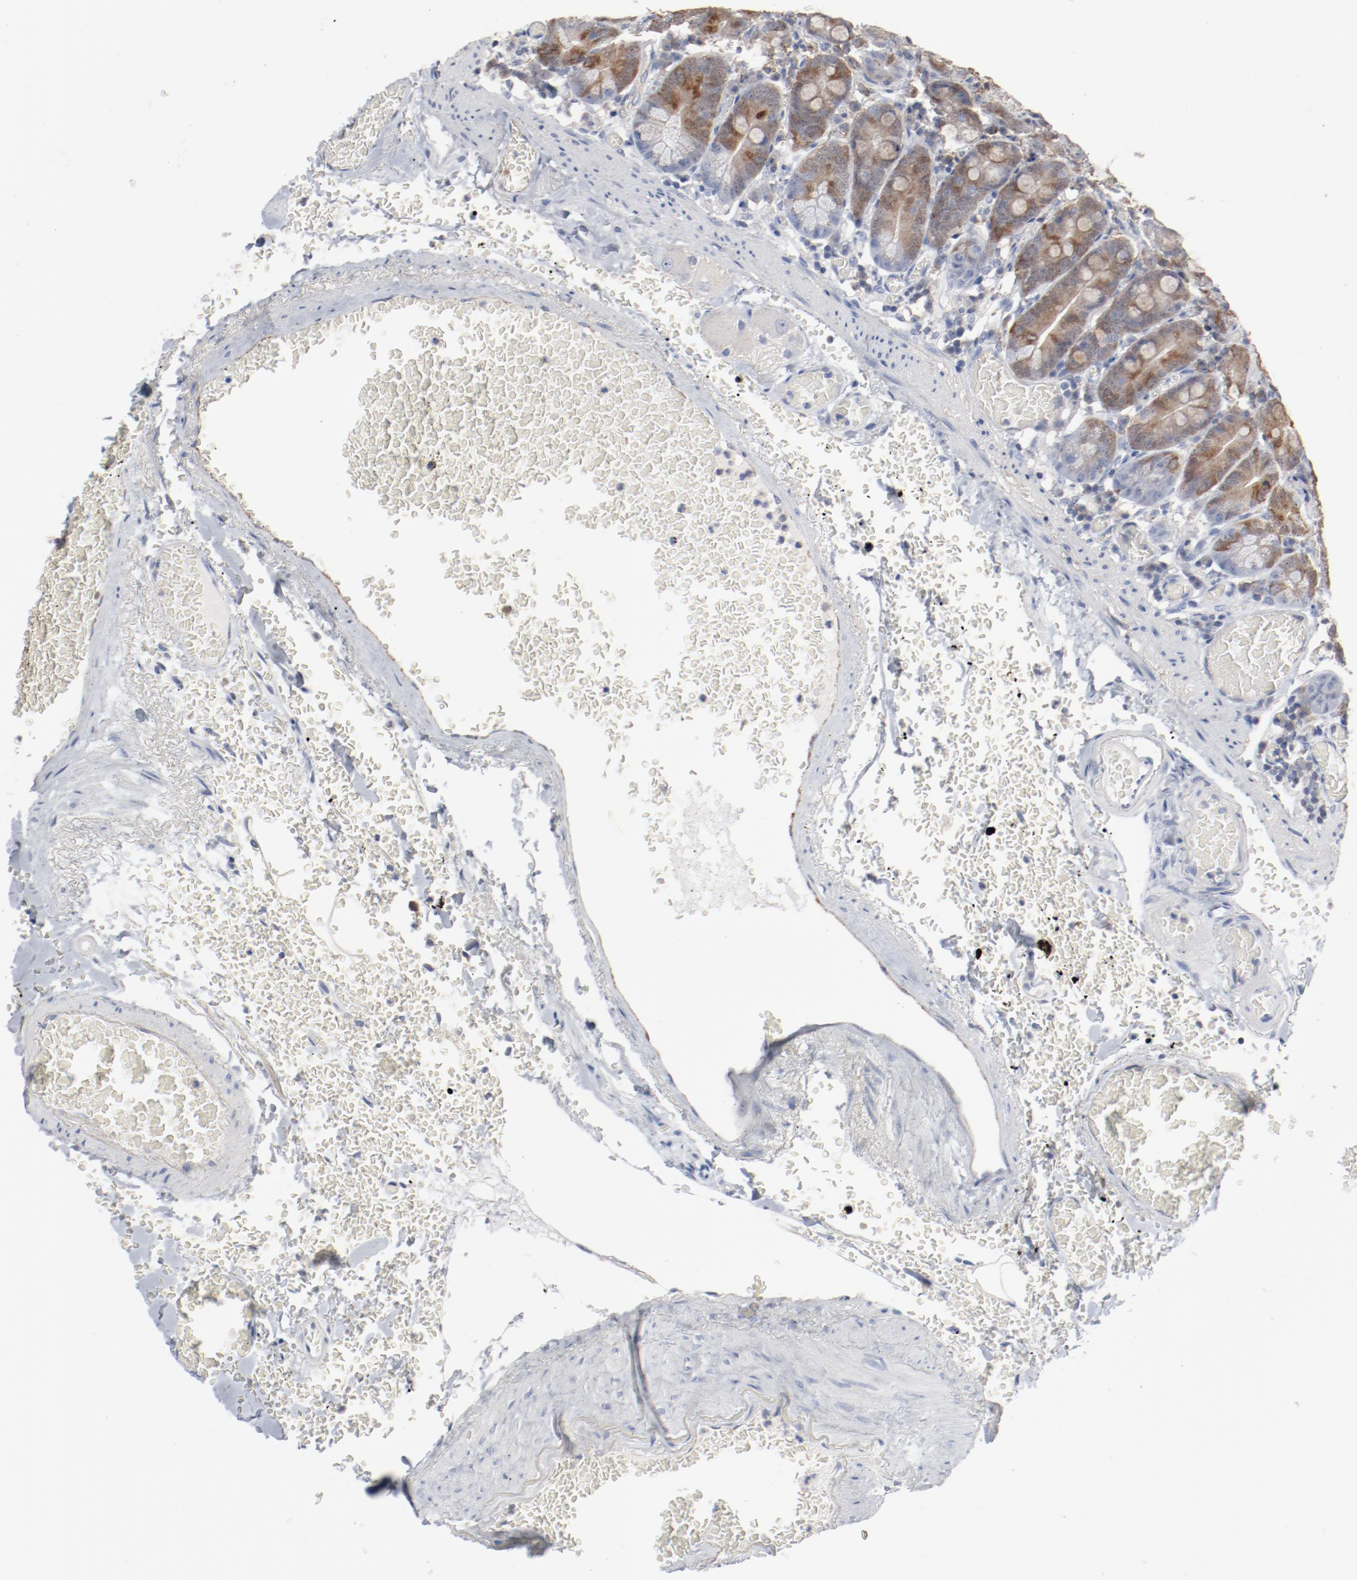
{"staining": {"intensity": "moderate", "quantity": "25%-75%", "location": "cytoplasmic/membranous"}, "tissue": "small intestine", "cell_type": "Glandular cells", "image_type": "normal", "snomed": [{"axis": "morphology", "description": "Normal tissue, NOS"}, {"axis": "topography", "description": "Small intestine"}], "caption": "Human small intestine stained for a protein (brown) reveals moderate cytoplasmic/membranous positive positivity in about 25%-75% of glandular cells.", "gene": "CDK1", "patient": {"sex": "male", "age": 71}}